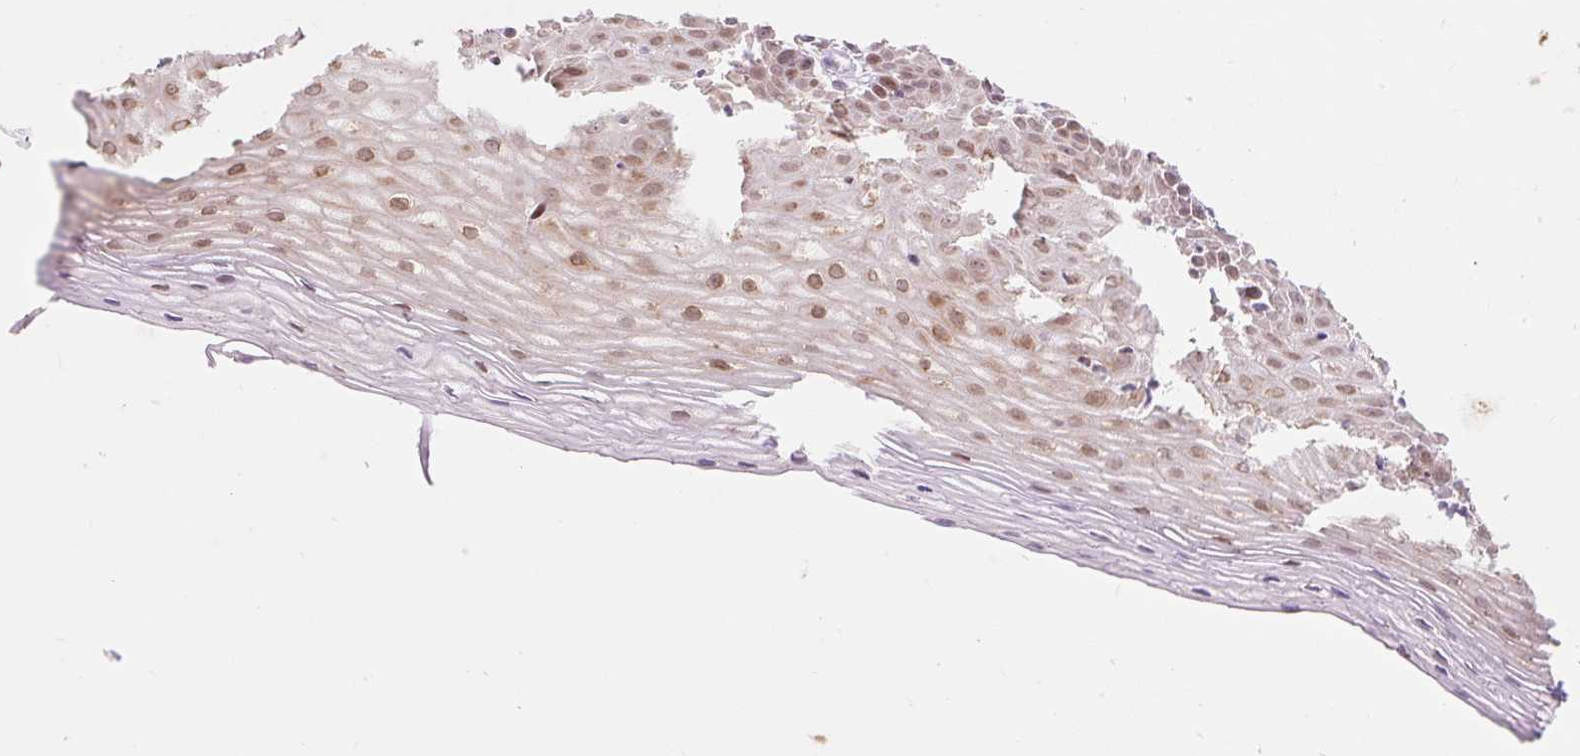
{"staining": {"intensity": "weak", "quantity": "25%-75%", "location": "nuclear"}, "tissue": "cervix", "cell_type": "Glandular cells", "image_type": "normal", "snomed": [{"axis": "morphology", "description": "Normal tissue, NOS"}, {"axis": "topography", "description": "Cervix"}], "caption": "A photomicrograph of cervix stained for a protein displays weak nuclear brown staining in glandular cells.", "gene": "H2BW1", "patient": {"sex": "female", "age": 36}}